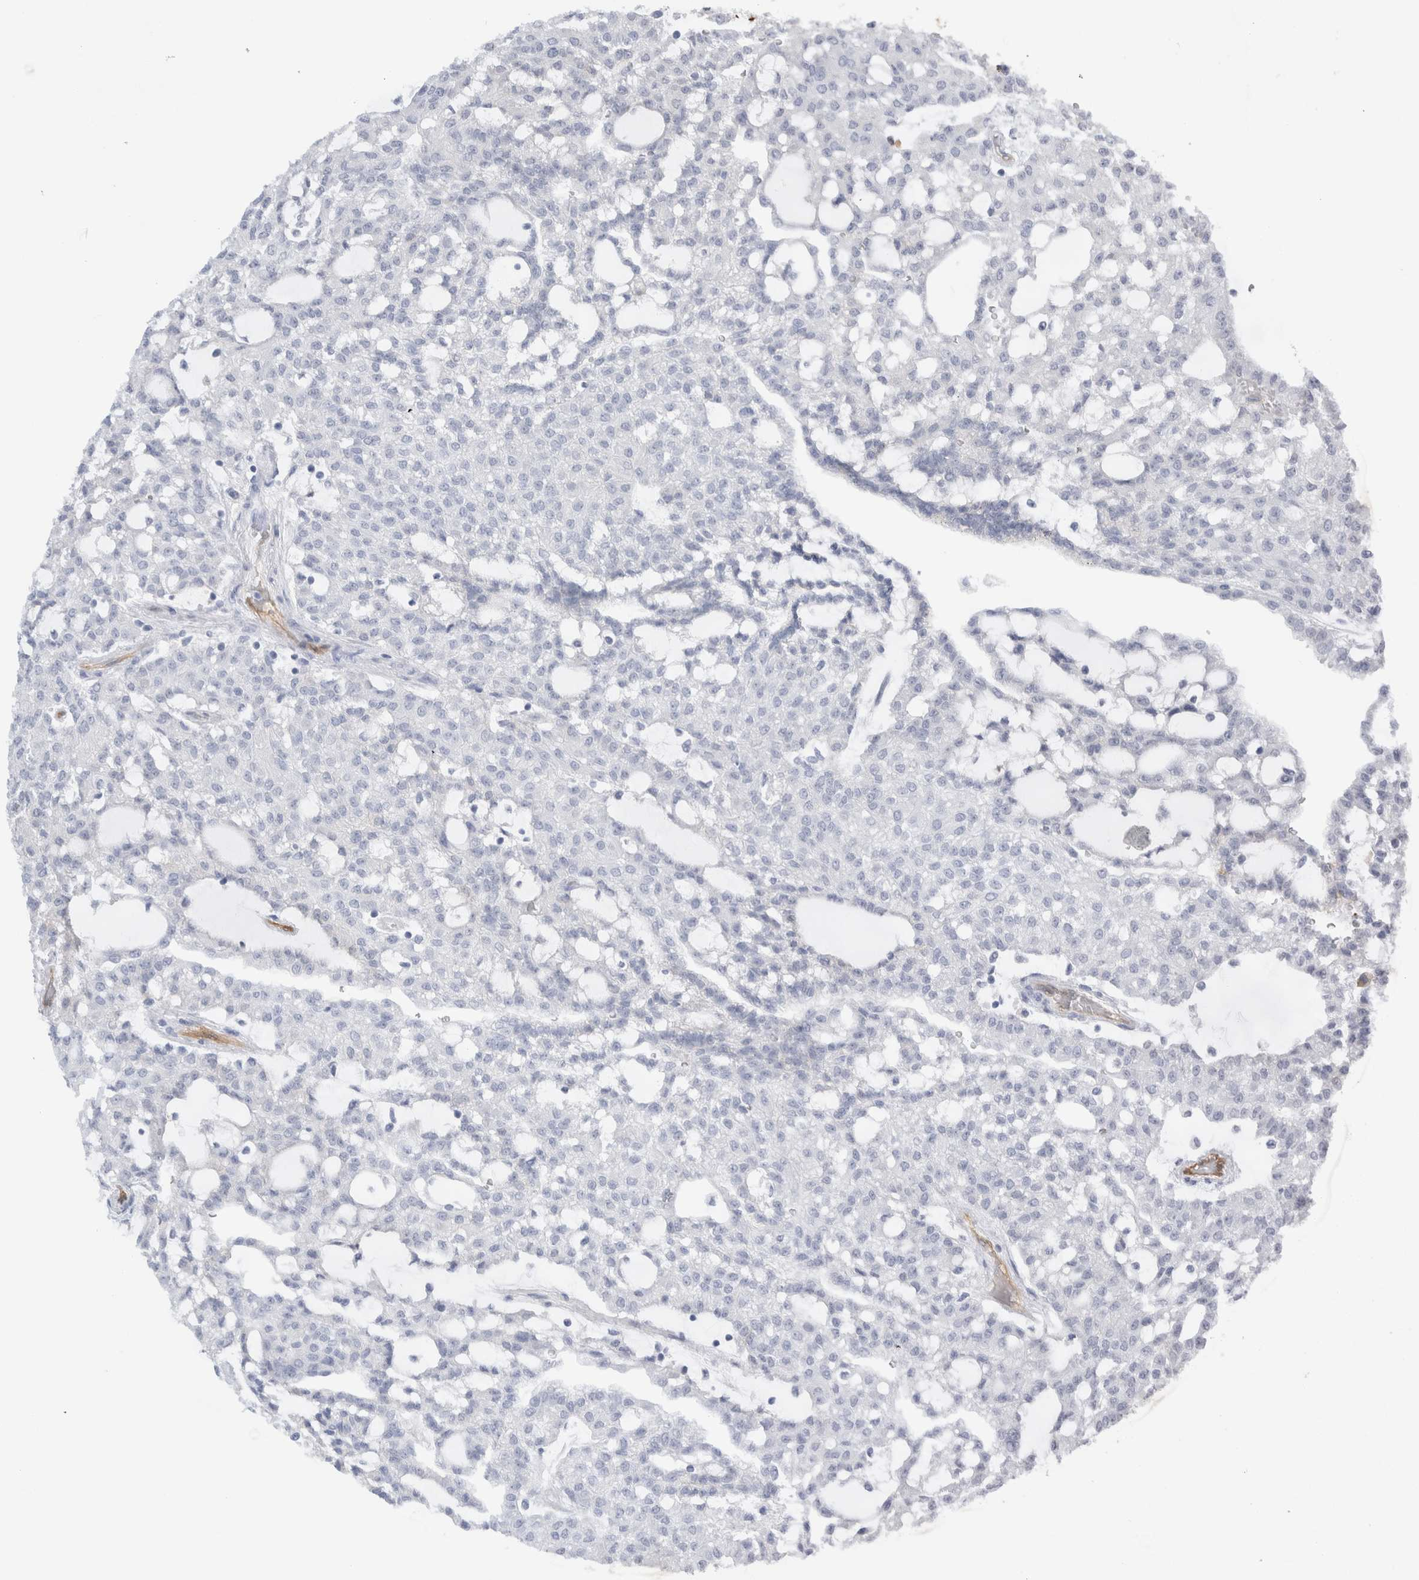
{"staining": {"intensity": "negative", "quantity": "none", "location": "none"}, "tissue": "renal cancer", "cell_type": "Tumor cells", "image_type": "cancer", "snomed": [{"axis": "morphology", "description": "Adenocarcinoma, NOS"}, {"axis": "topography", "description": "Kidney"}], "caption": "Renal cancer (adenocarcinoma) was stained to show a protein in brown. There is no significant expression in tumor cells.", "gene": "NAPEPLD", "patient": {"sex": "male", "age": 63}}